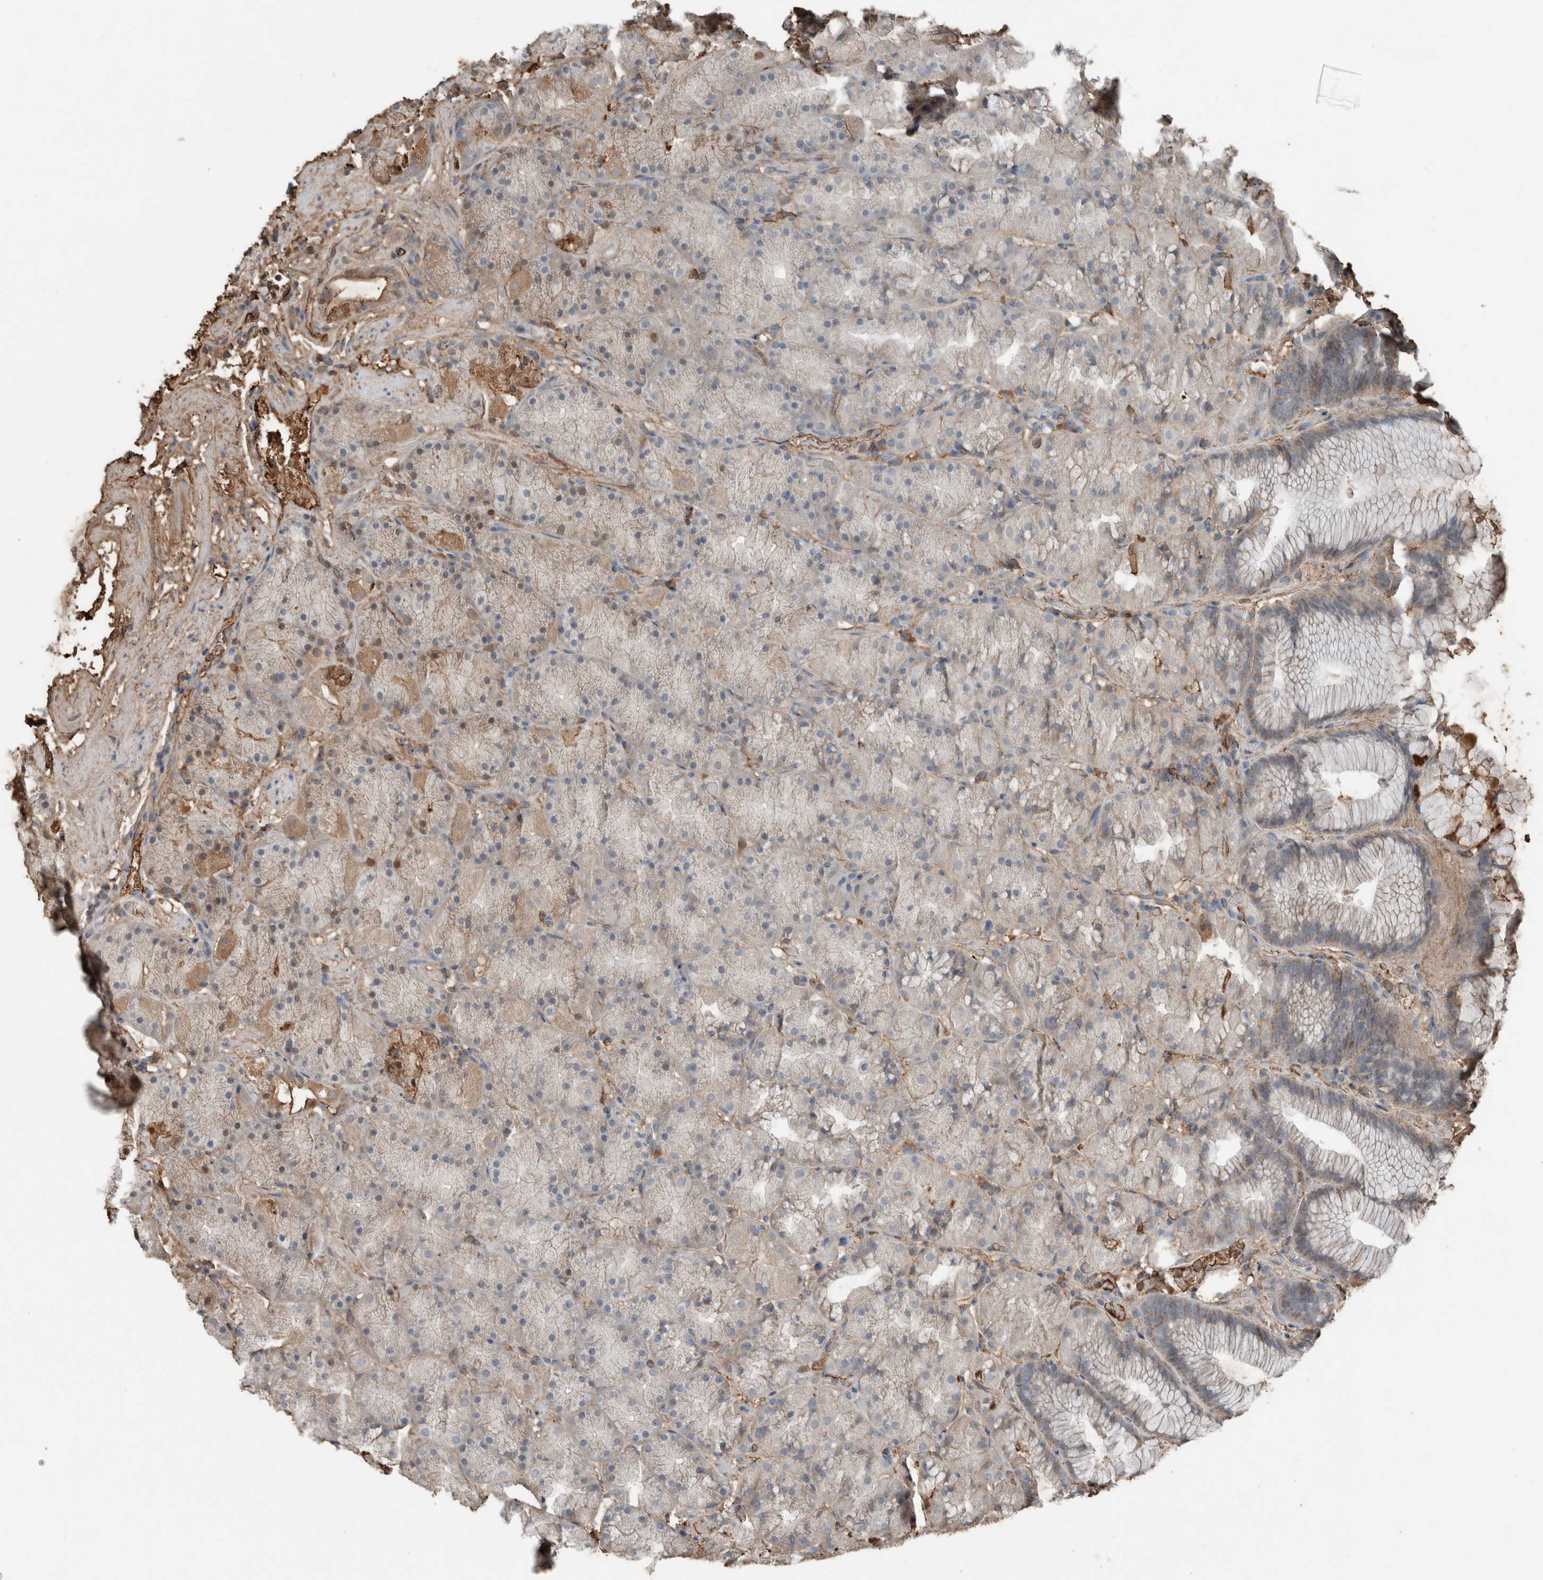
{"staining": {"intensity": "moderate", "quantity": "<25%", "location": "cytoplasmic/membranous"}, "tissue": "stomach", "cell_type": "Glandular cells", "image_type": "normal", "snomed": [{"axis": "morphology", "description": "Normal tissue, NOS"}, {"axis": "topography", "description": "Stomach, upper"}, {"axis": "topography", "description": "Stomach"}], "caption": "Protein expression analysis of normal stomach reveals moderate cytoplasmic/membranous positivity in approximately <25% of glandular cells. The staining is performed using DAB brown chromogen to label protein expression. The nuclei are counter-stained blue using hematoxylin.", "gene": "USP34", "patient": {"sex": "male", "age": 48}}